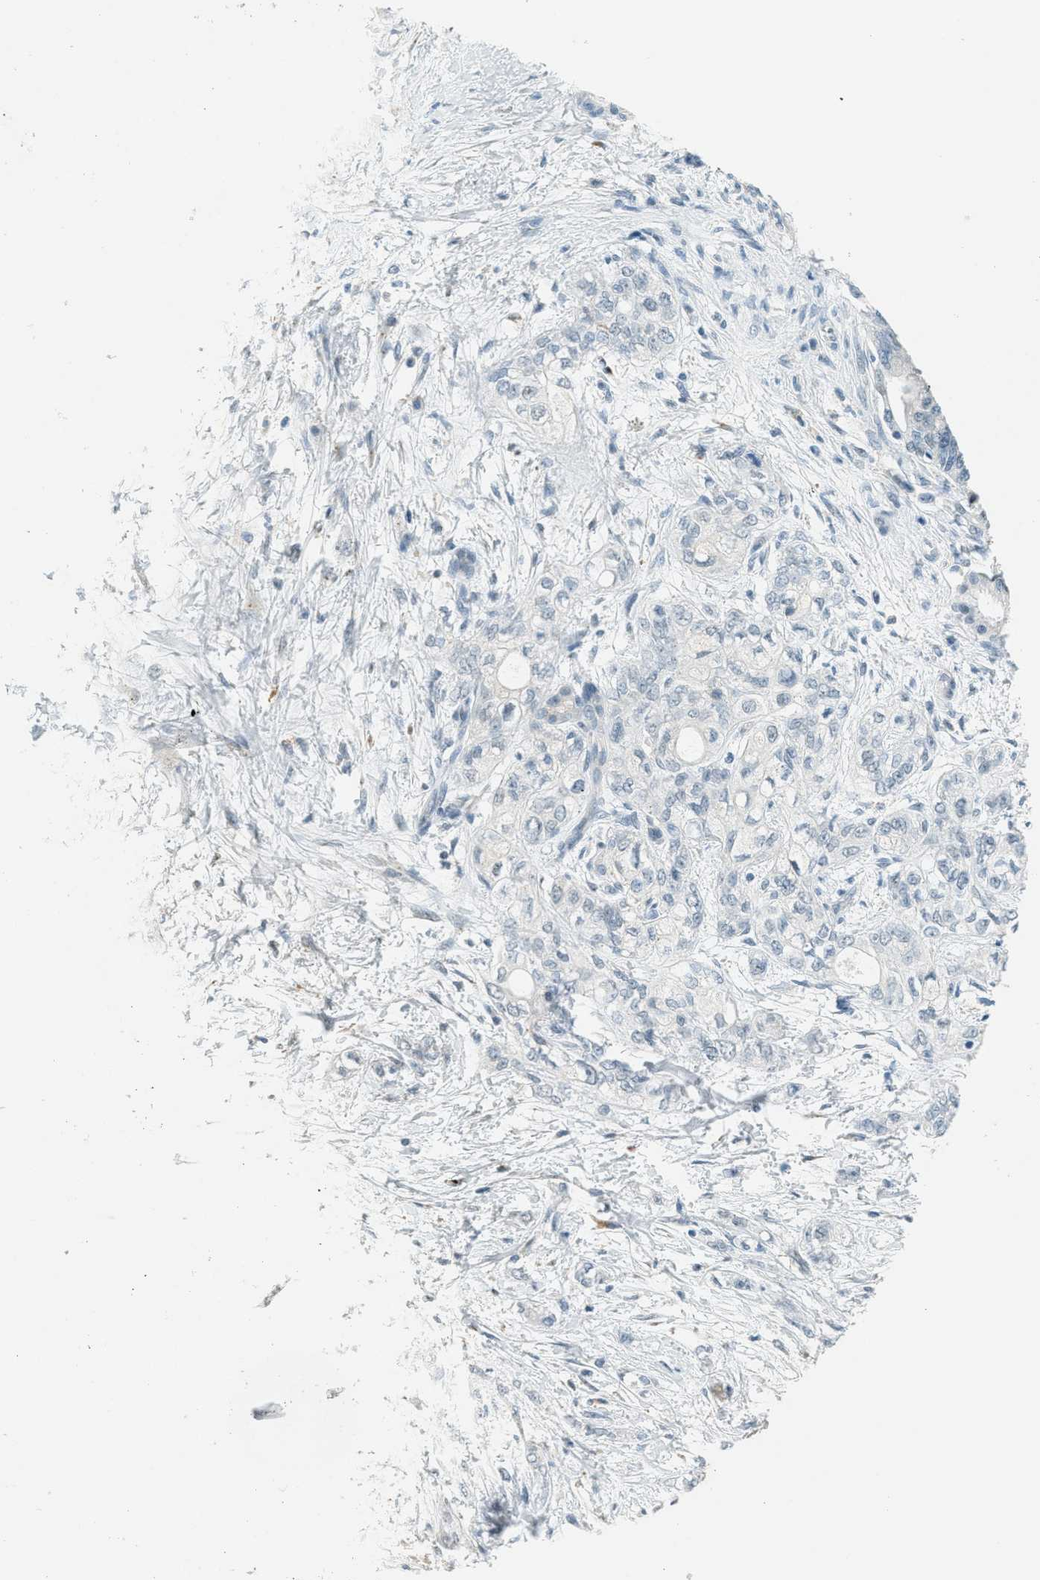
{"staining": {"intensity": "negative", "quantity": "none", "location": "none"}, "tissue": "pancreatic cancer", "cell_type": "Tumor cells", "image_type": "cancer", "snomed": [{"axis": "morphology", "description": "Adenocarcinoma, NOS"}, {"axis": "topography", "description": "Pancreas"}], "caption": "IHC histopathology image of neoplastic tissue: adenocarcinoma (pancreatic) stained with DAB shows no significant protein positivity in tumor cells. The staining was performed using DAB to visualize the protein expression in brown, while the nuclei were stained in blue with hematoxylin (Magnification: 20x).", "gene": "FYN", "patient": {"sex": "male", "age": 70}}